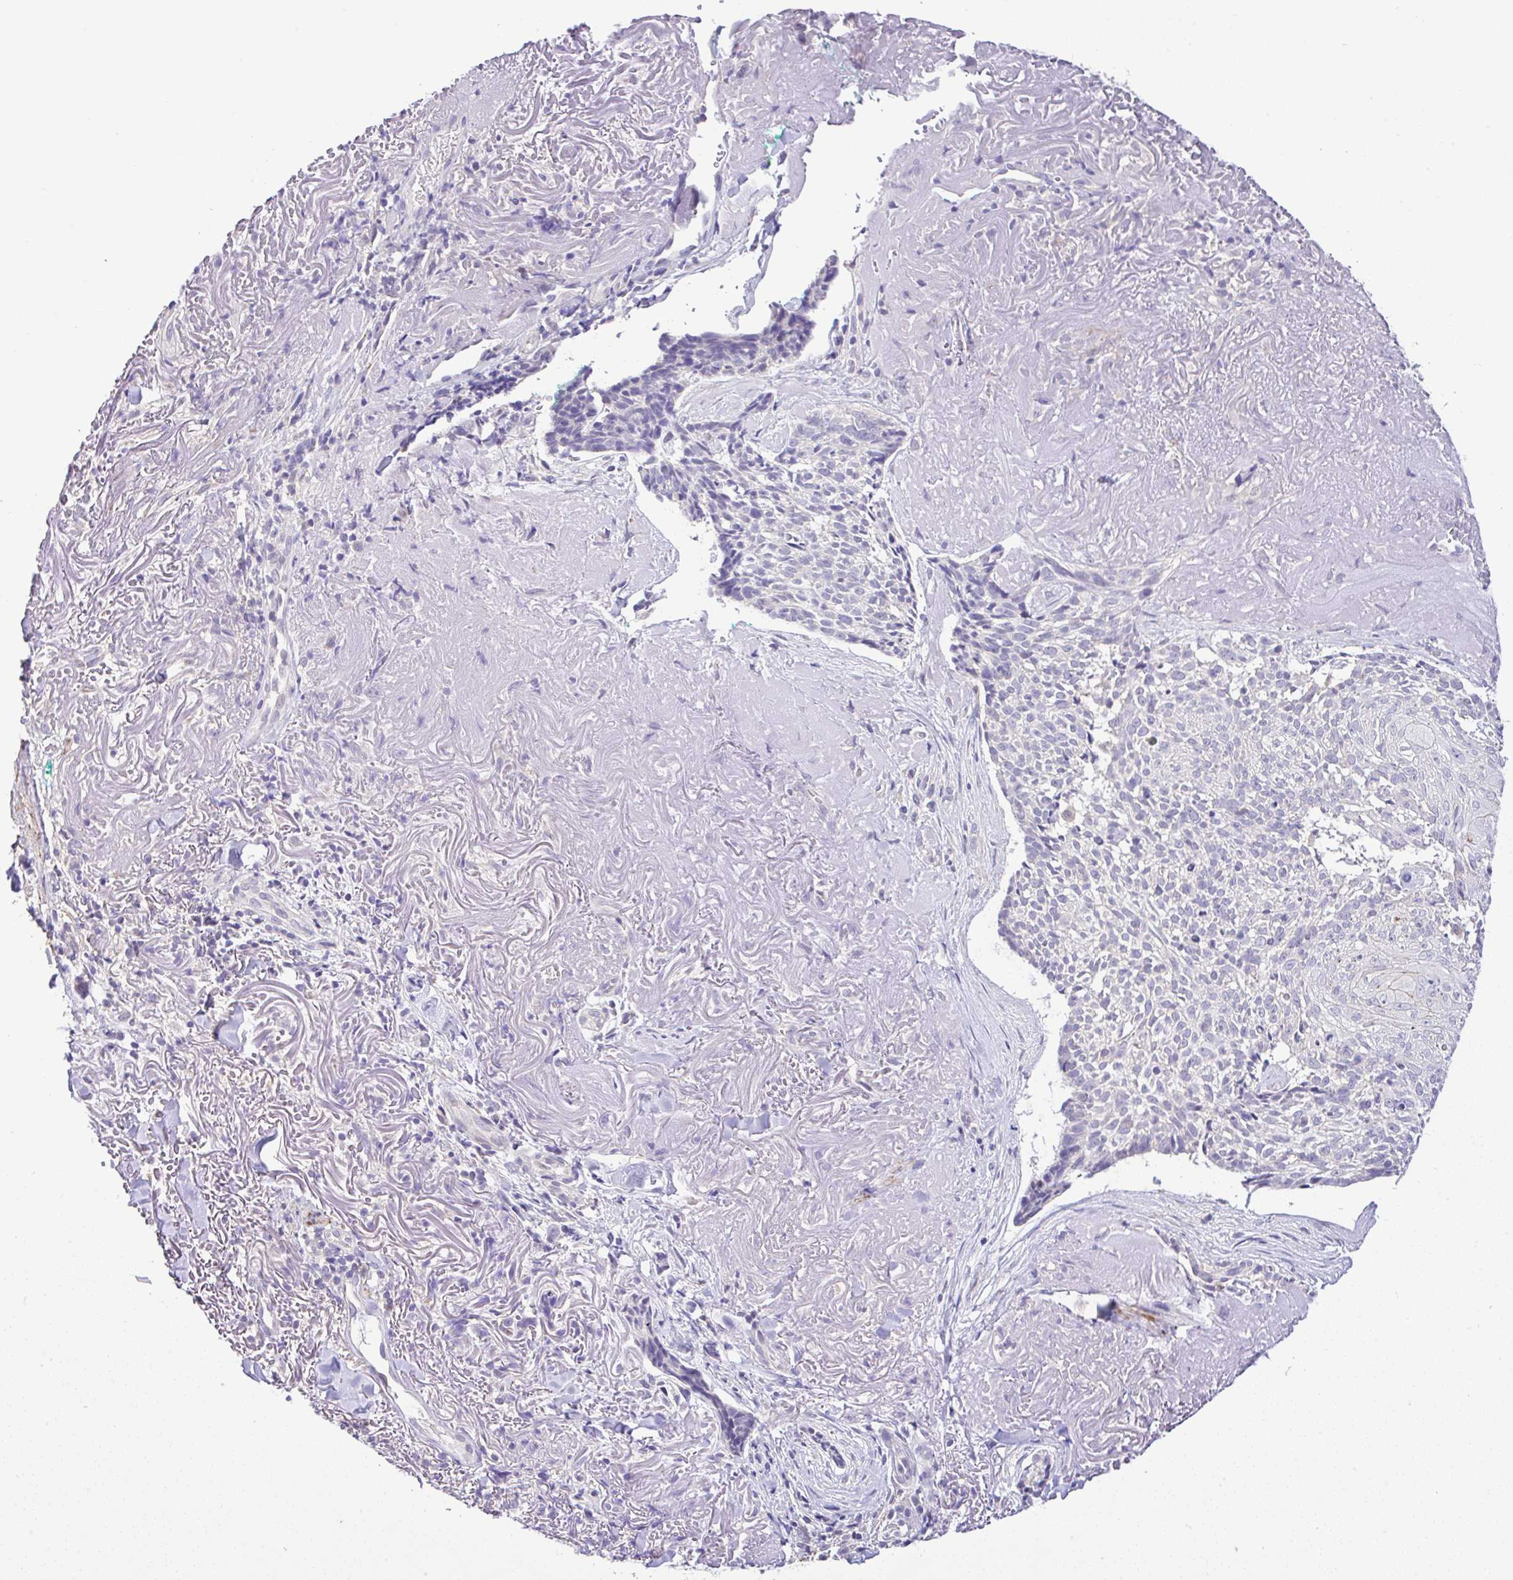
{"staining": {"intensity": "negative", "quantity": "none", "location": "none"}, "tissue": "skin cancer", "cell_type": "Tumor cells", "image_type": "cancer", "snomed": [{"axis": "morphology", "description": "Basal cell carcinoma"}, {"axis": "topography", "description": "Skin"}, {"axis": "topography", "description": "Skin of face"}], "caption": "Basal cell carcinoma (skin) was stained to show a protein in brown. There is no significant expression in tumor cells. (IHC, brightfield microscopy, high magnification).", "gene": "CTU1", "patient": {"sex": "female", "age": 95}}